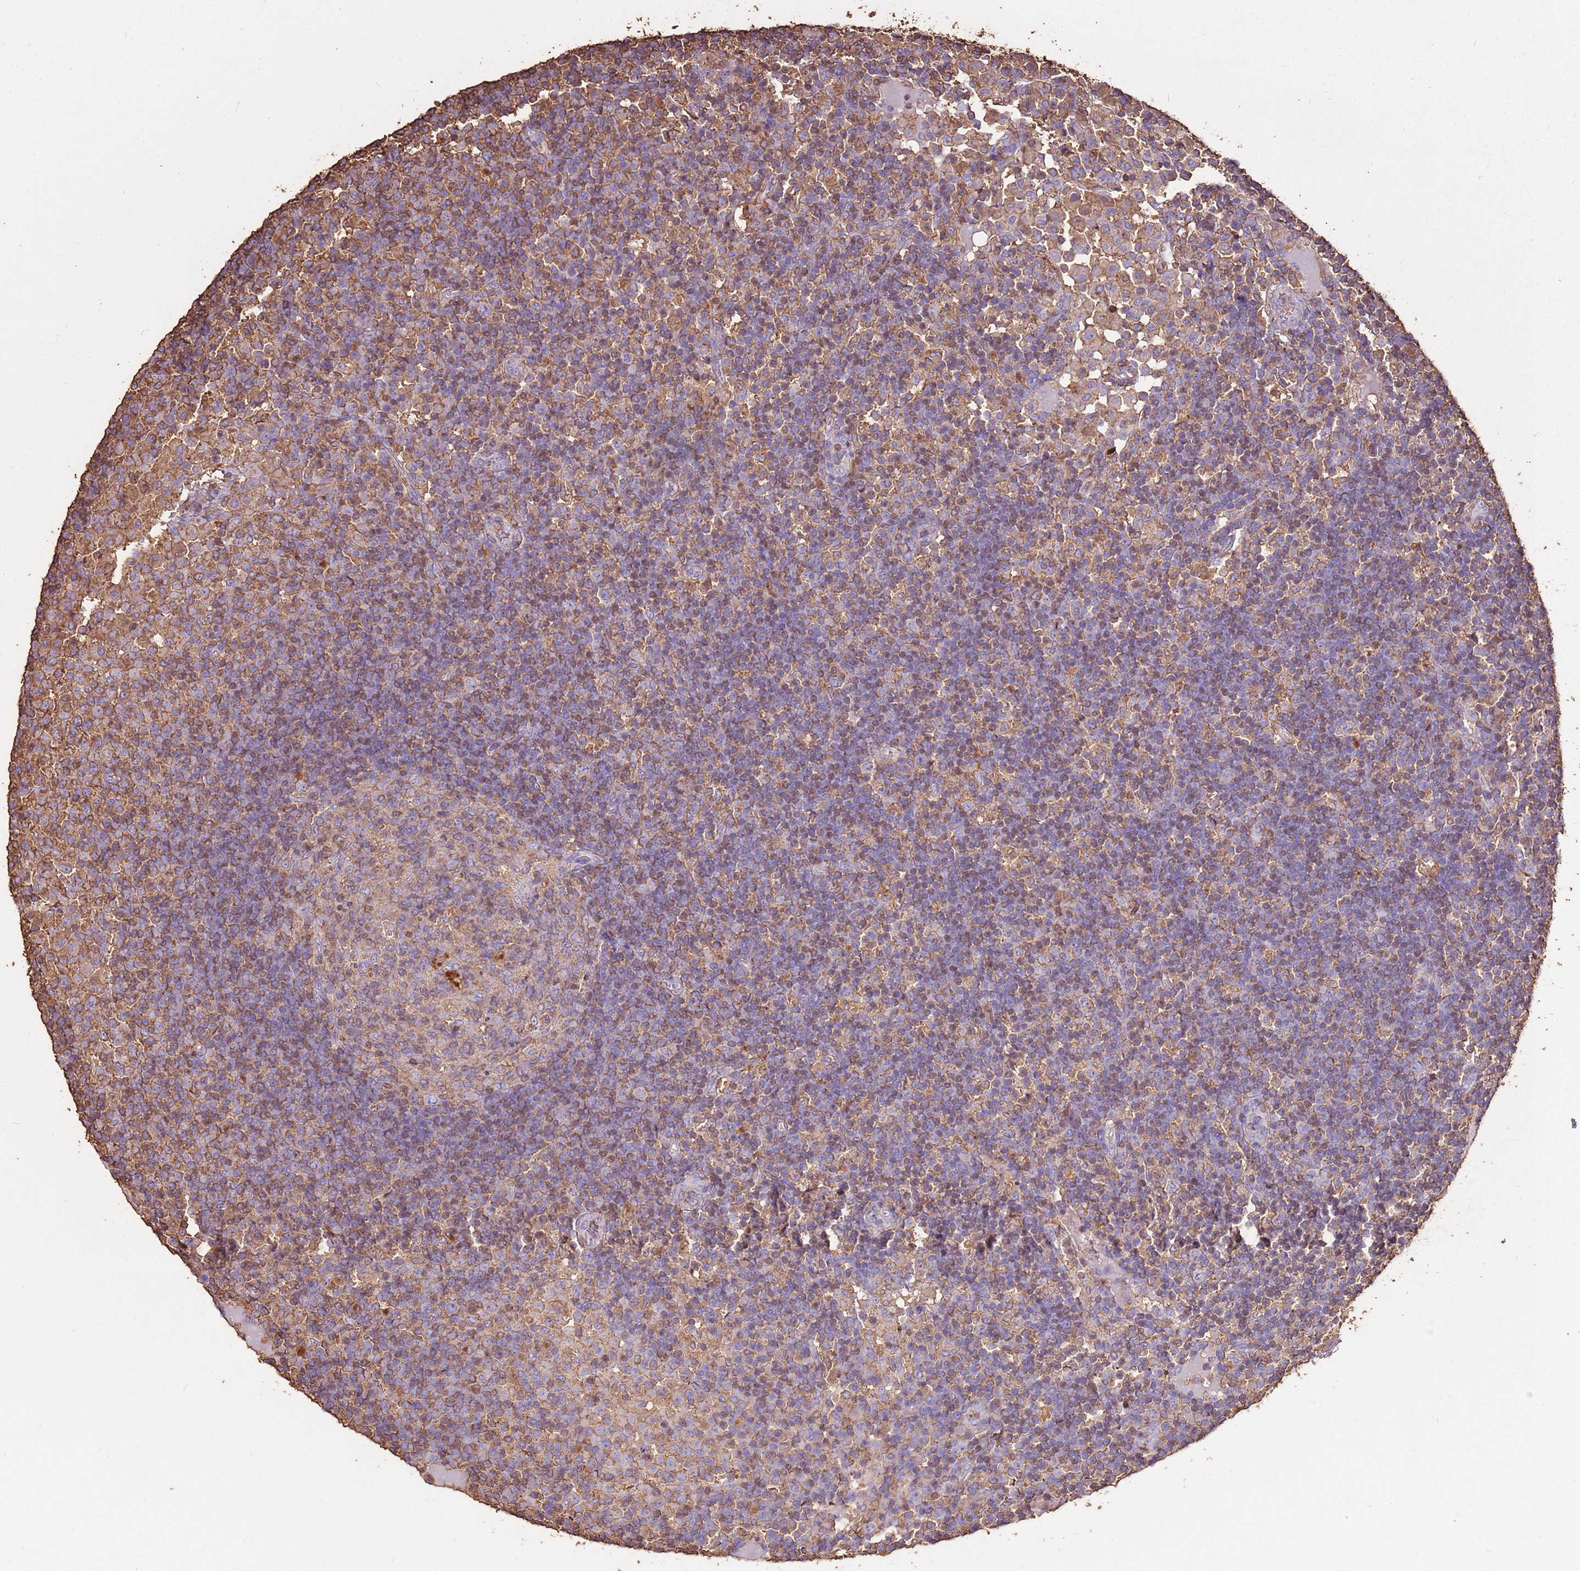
{"staining": {"intensity": "moderate", "quantity": "<25%", "location": "cytoplasmic/membranous"}, "tissue": "lymph node", "cell_type": "Germinal center cells", "image_type": "normal", "snomed": [{"axis": "morphology", "description": "Normal tissue, NOS"}, {"axis": "topography", "description": "Lymph node"}], "caption": "Immunohistochemistry photomicrograph of benign lymph node stained for a protein (brown), which exhibits low levels of moderate cytoplasmic/membranous staining in about <25% of germinal center cells.", "gene": "ARL10", "patient": {"sex": "female", "age": 53}}